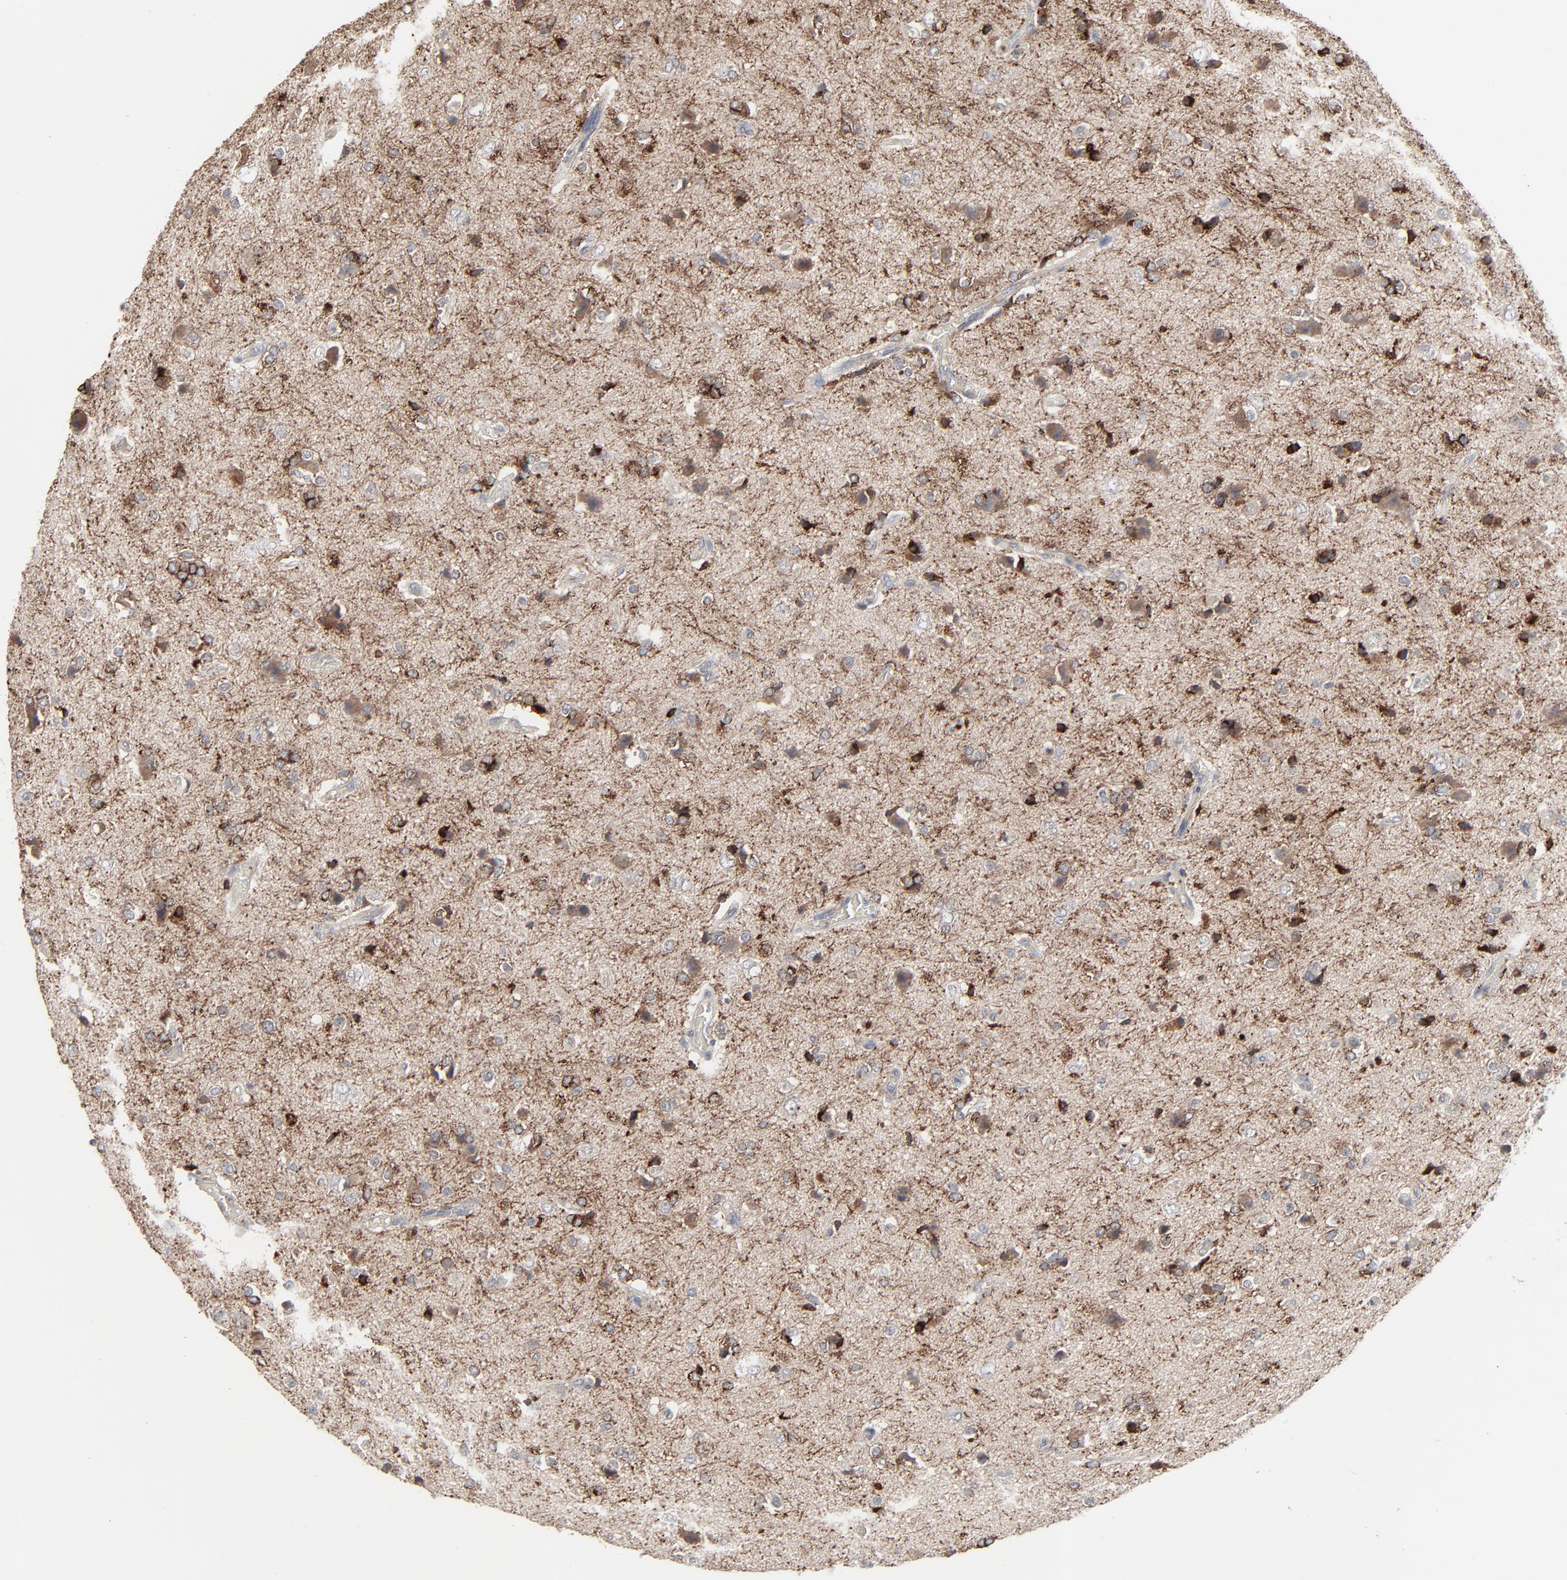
{"staining": {"intensity": "strong", "quantity": ">75%", "location": "cytoplasmic/membranous"}, "tissue": "glioma", "cell_type": "Tumor cells", "image_type": "cancer", "snomed": [{"axis": "morphology", "description": "Glioma, malignant, High grade"}, {"axis": "topography", "description": "Brain"}], "caption": "This is an image of immunohistochemistry staining of malignant glioma (high-grade), which shows strong expression in the cytoplasmic/membranous of tumor cells.", "gene": "JAM3", "patient": {"sex": "male", "age": 47}}